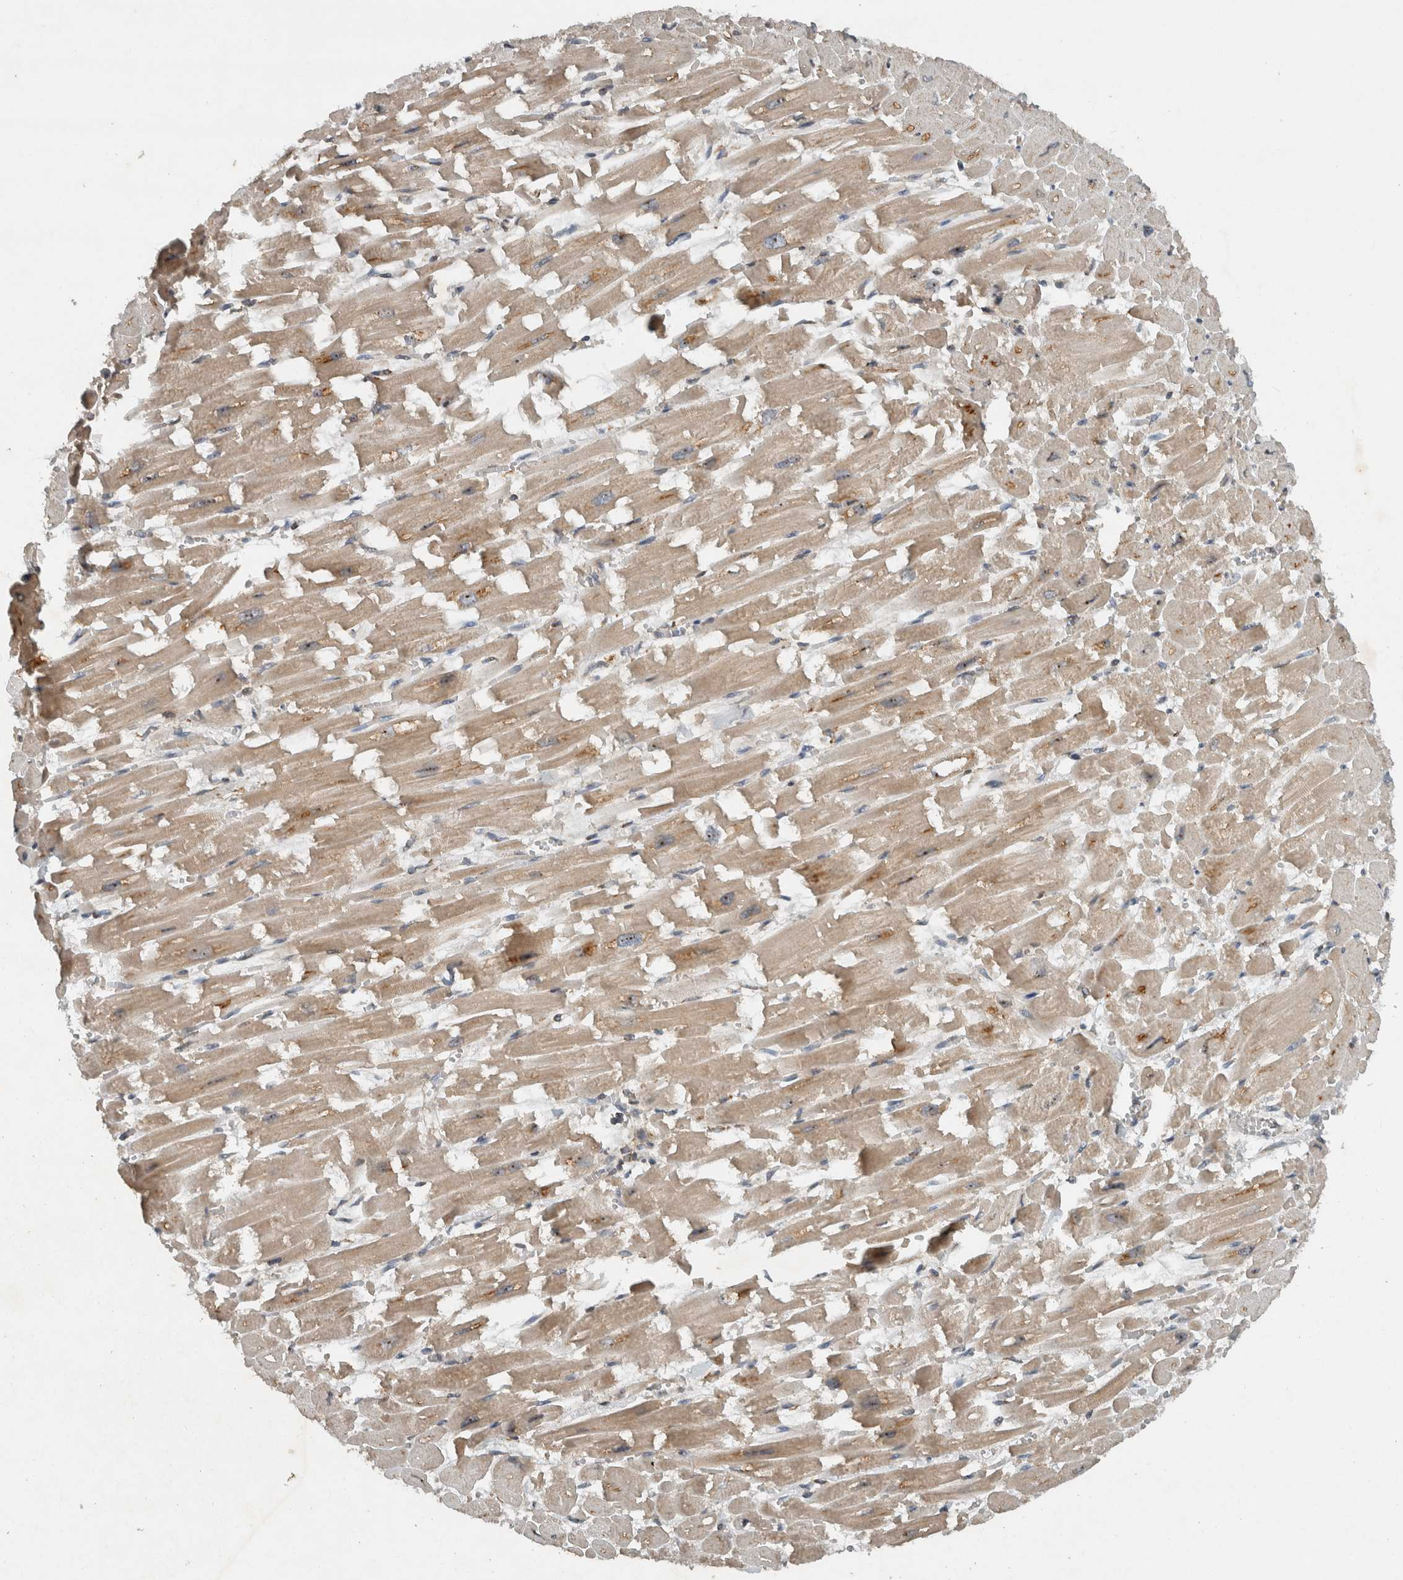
{"staining": {"intensity": "weak", "quantity": "<25%", "location": "cytoplasmic/membranous"}, "tissue": "heart muscle", "cell_type": "Cardiomyocytes", "image_type": "normal", "snomed": [{"axis": "morphology", "description": "Normal tissue, NOS"}, {"axis": "topography", "description": "Heart"}], "caption": "Image shows no significant protein expression in cardiomyocytes of benign heart muscle.", "gene": "GPR137B", "patient": {"sex": "male", "age": 54}}